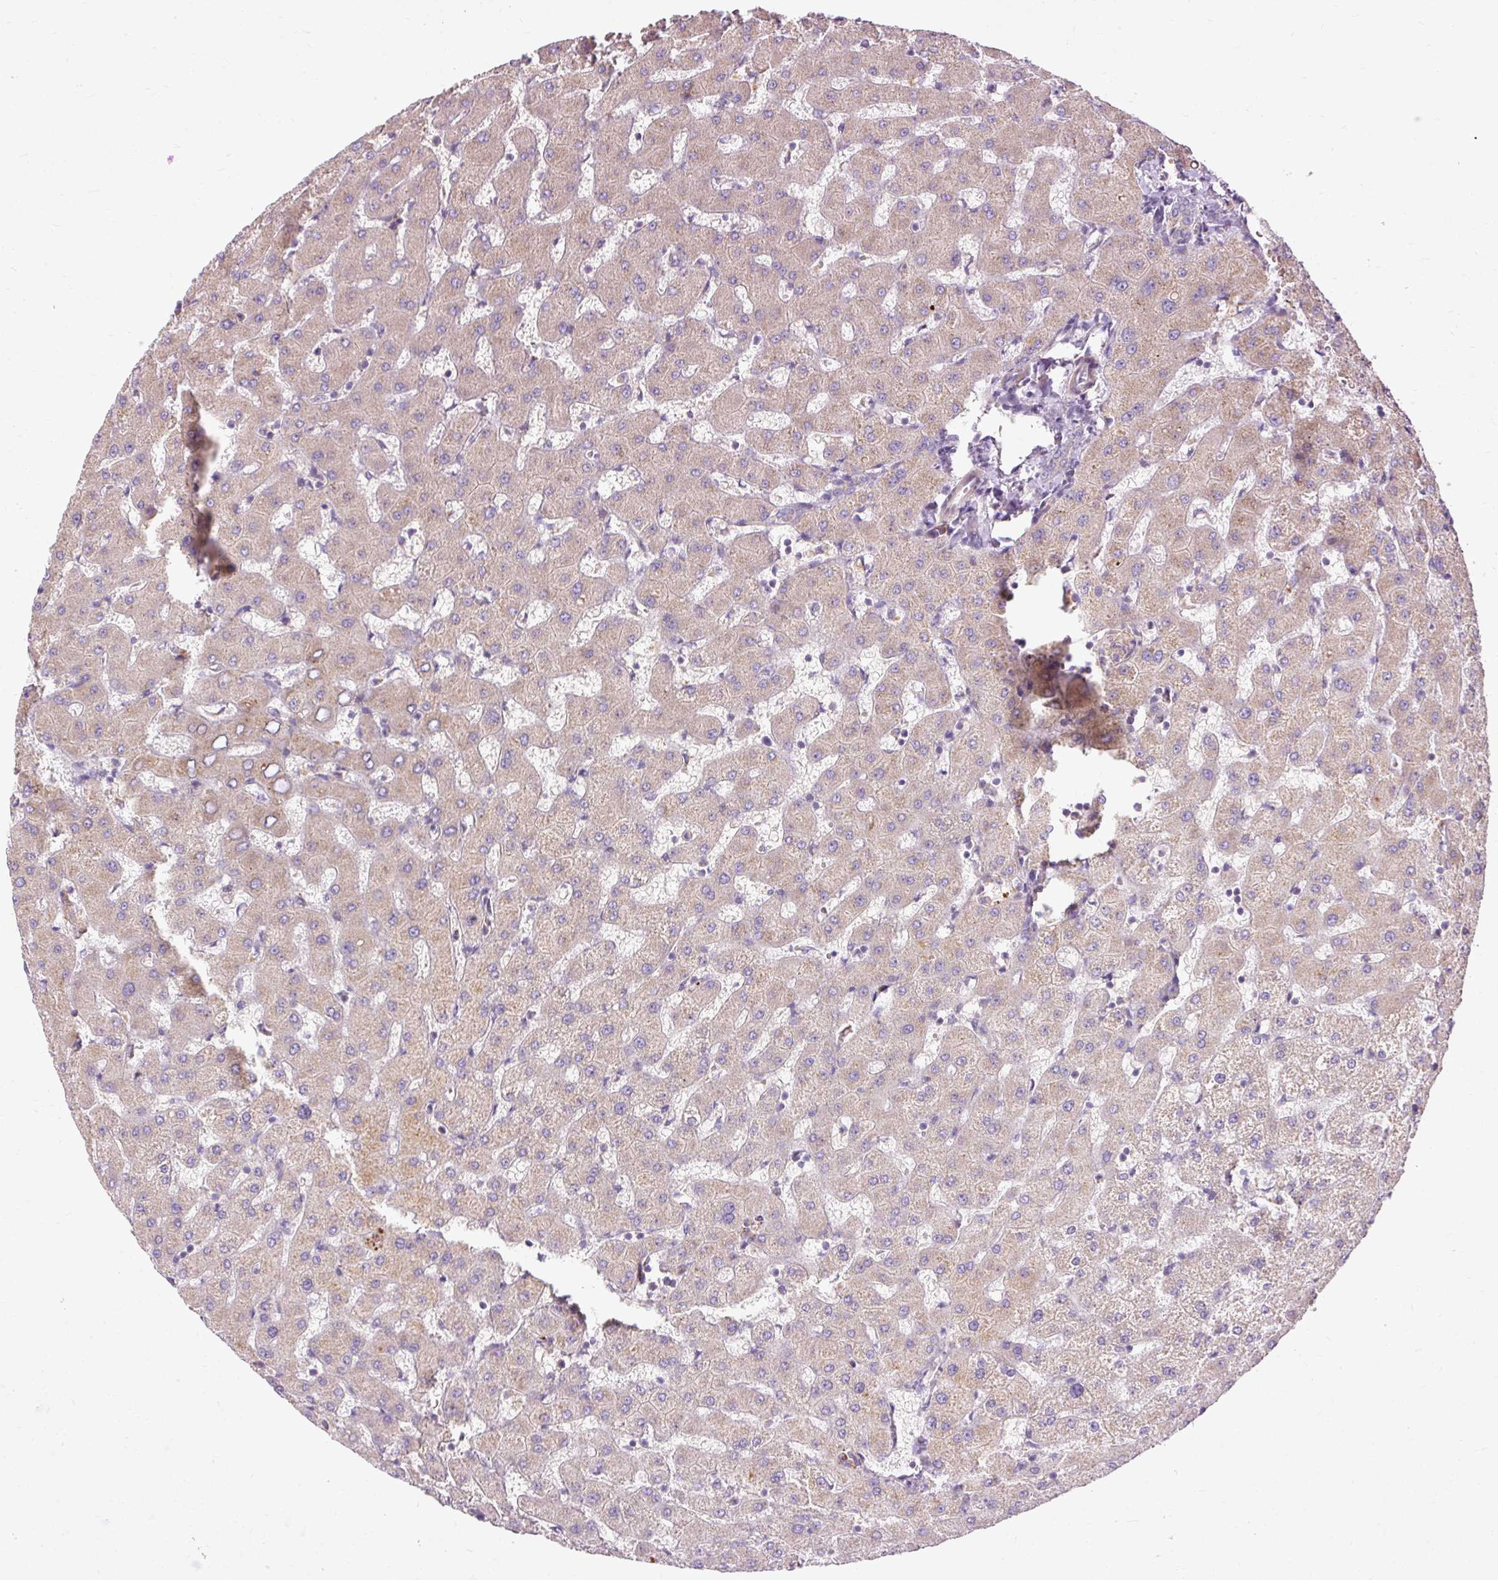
{"staining": {"intensity": "negative", "quantity": "none", "location": "none"}, "tissue": "liver", "cell_type": "Cholangiocytes", "image_type": "normal", "snomed": [{"axis": "morphology", "description": "Normal tissue, NOS"}, {"axis": "topography", "description": "Liver"}], "caption": "Immunohistochemical staining of benign human liver demonstrates no significant positivity in cholangiocytes. (IHC, brightfield microscopy, high magnification).", "gene": "RIPOR3", "patient": {"sex": "female", "age": 63}}